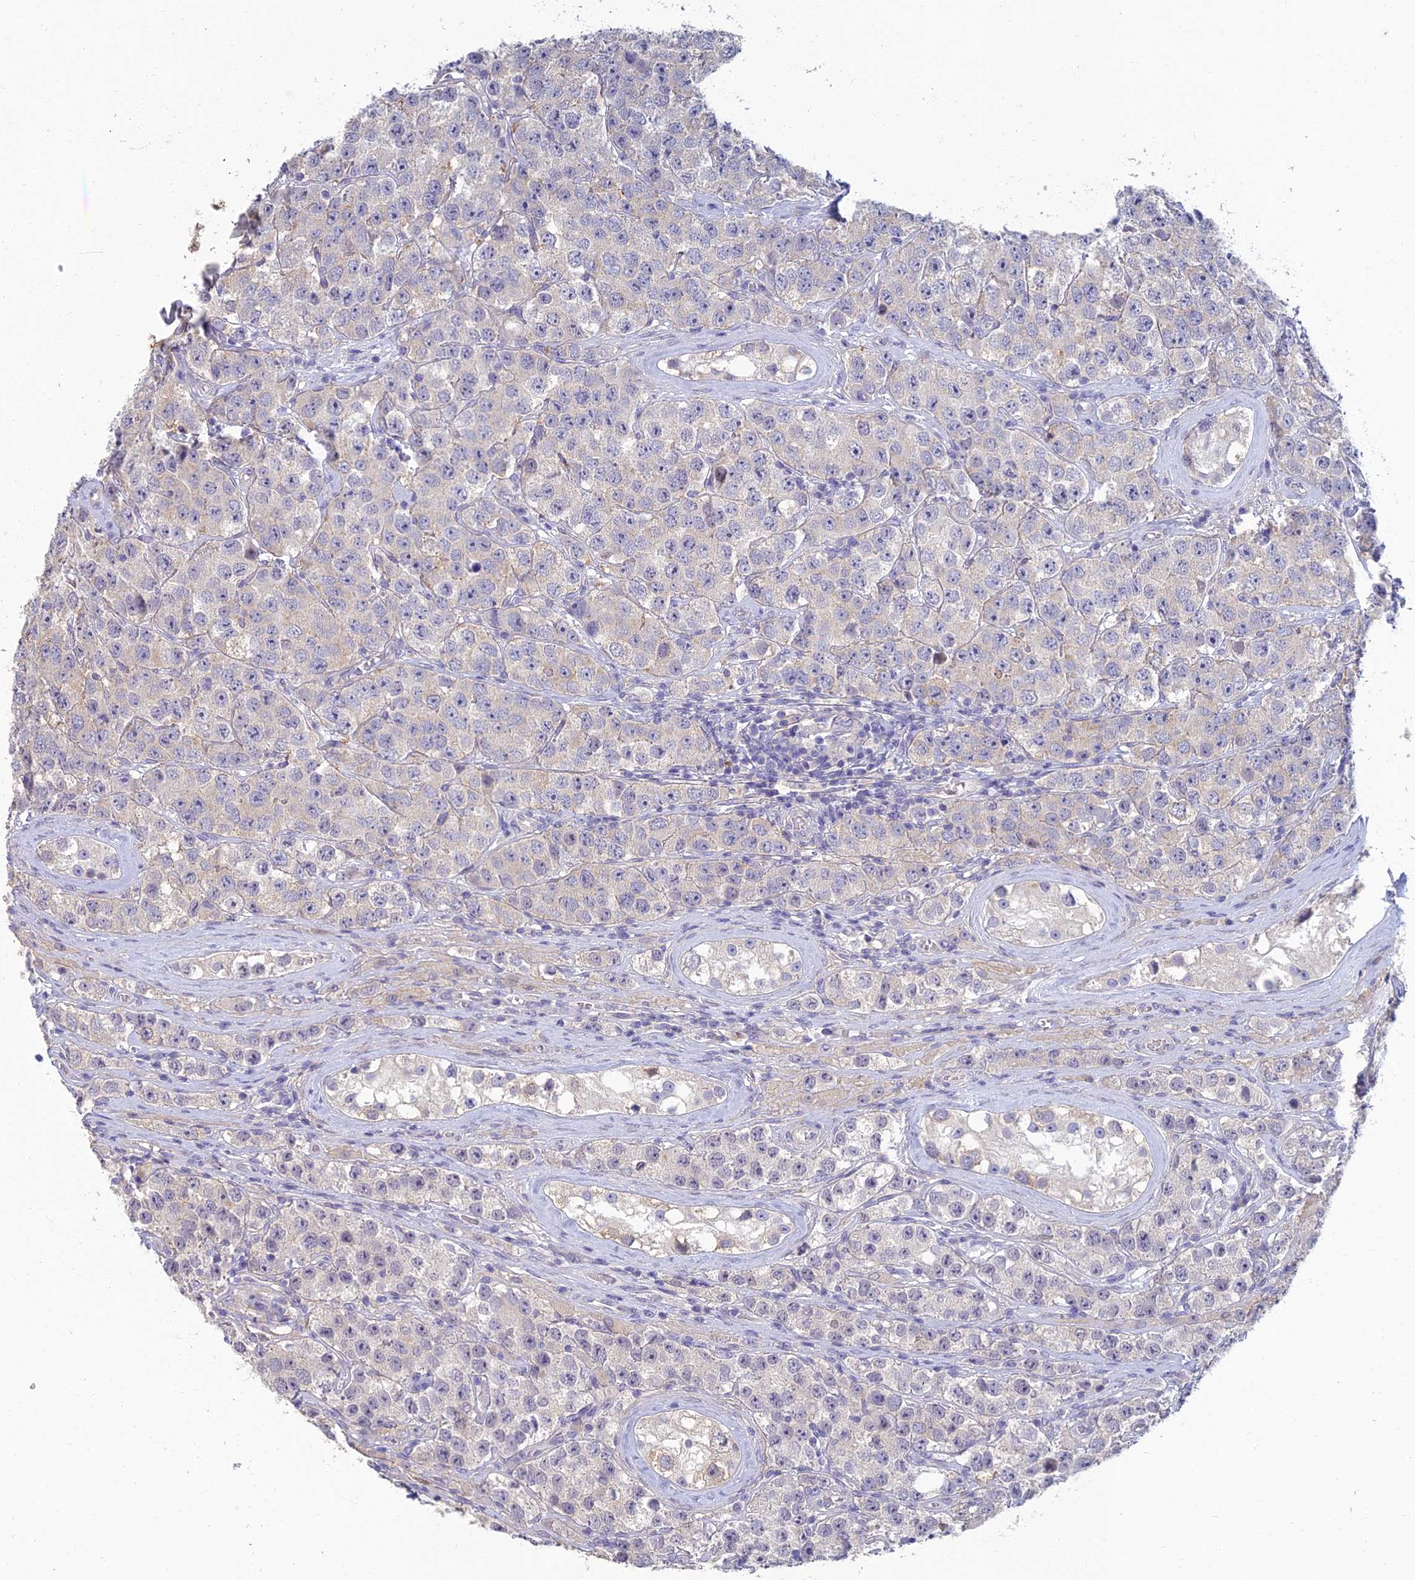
{"staining": {"intensity": "negative", "quantity": "none", "location": "none"}, "tissue": "testis cancer", "cell_type": "Tumor cells", "image_type": "cancer", "snomed": [{"axis": "morphology", "description": "Seminoma, NOS"}, {"axis": "topography", "description": "Testis"}], "caption": "DAB (3,3'-diaminobenzidine) immunohistochemical staining of human testis seminoma displays no significant expression in tumor cells.", "gene": "NEURL1", "patient": {"sex": "male", "age": 28}}